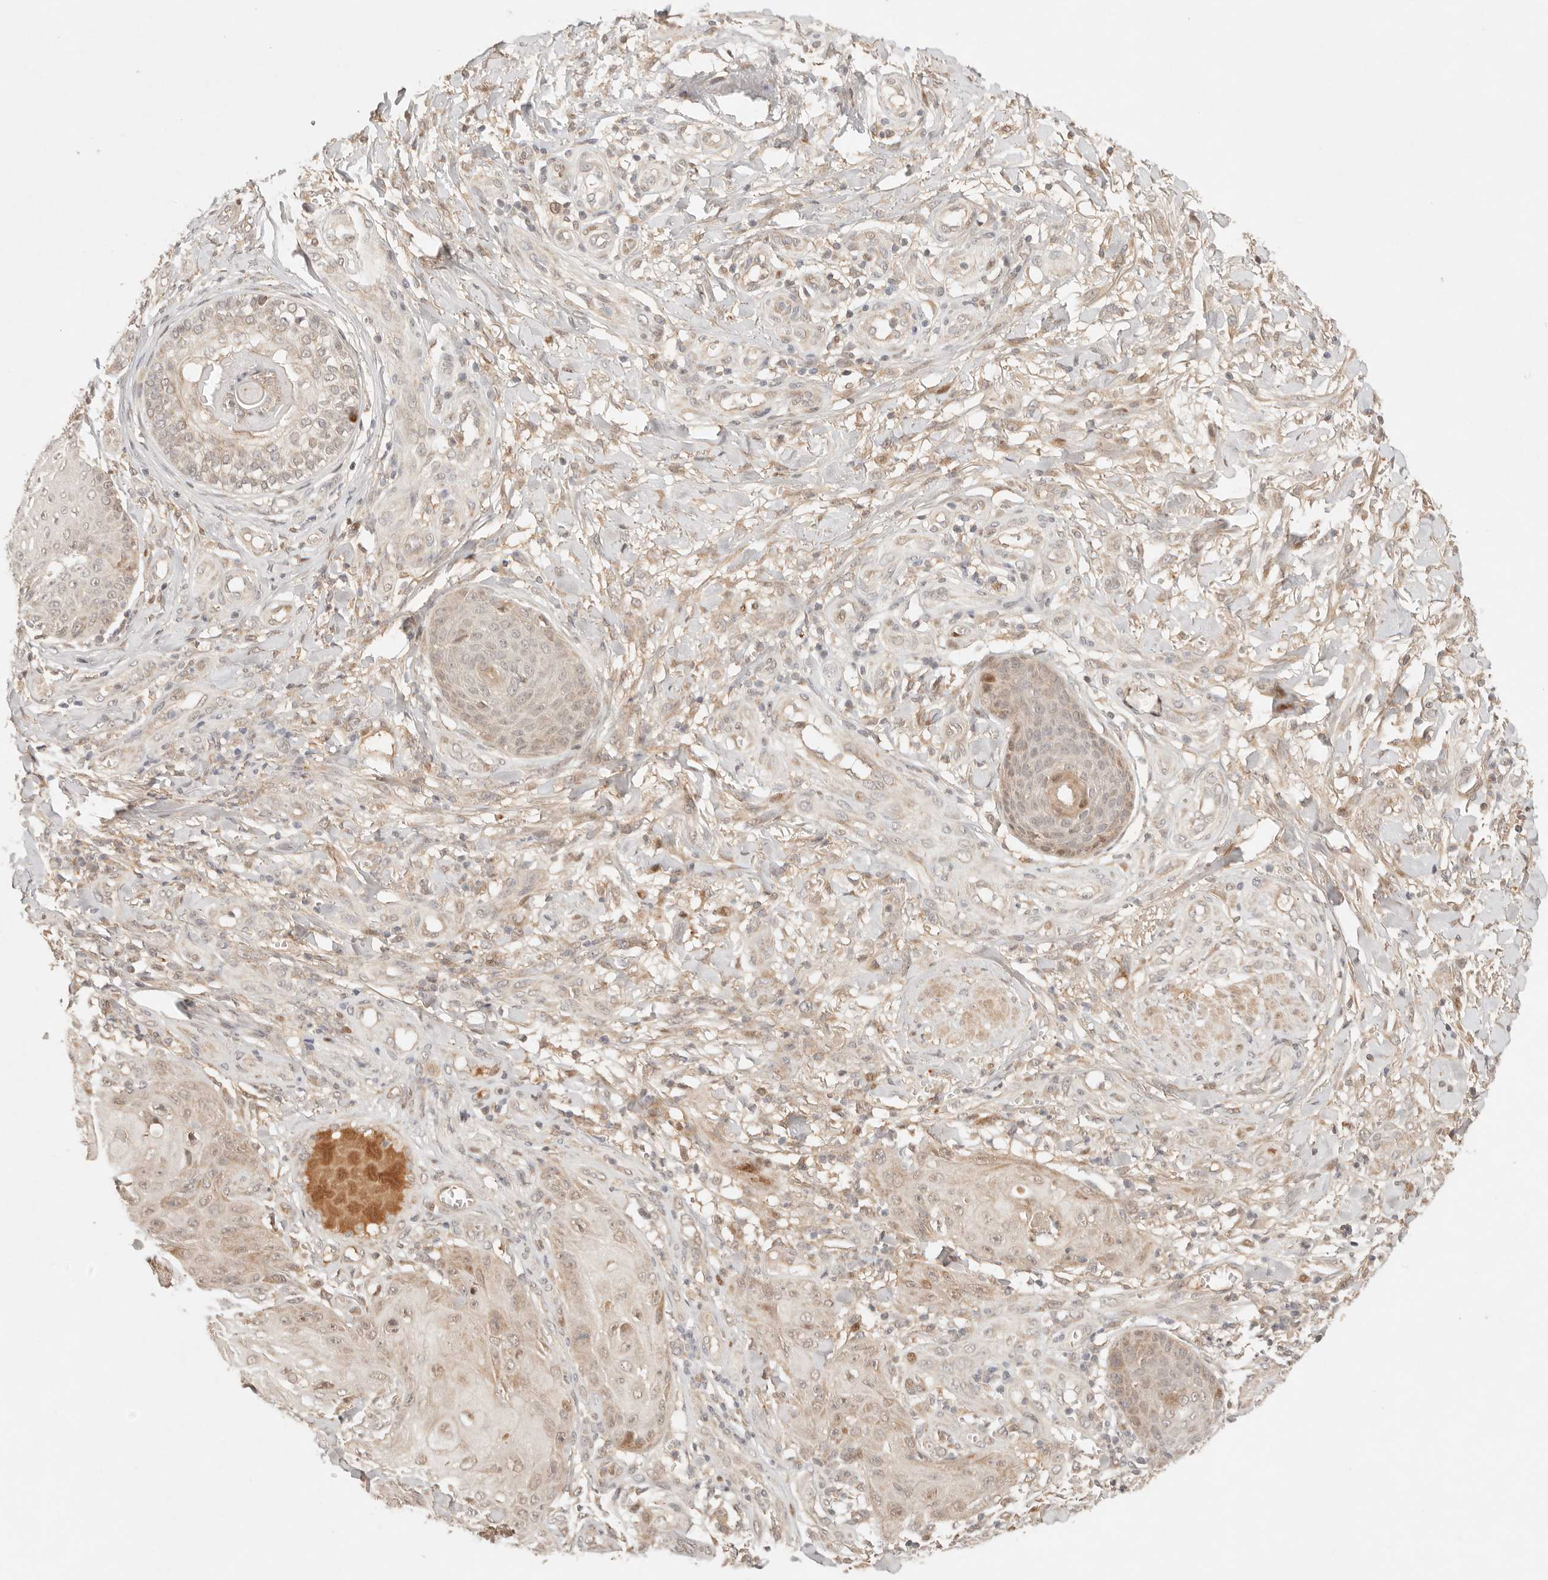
{"staining": {"intensity": "weak", "quantity": "<25%", "location": "cytoplasmic/membranous,nuclear"}, "tissue": "skin cancer", "cell_type": "Tumor cells", "image_type": "cancer", "snomed": [{"axis": "morphology", "description": "Squamous cell carcinoma, NOS"}, {"axis": "topography", "description": "Skin"}], "caption": "An immunohistochemistry histopathology image of skin cancer (squamous cell carcinoma) is shown. There is no staining in tumor cells of skin cancer (squamous cell carcinoma).", "gene": "PHLDA3", "patient": {"sex": "male", "age": 74}}